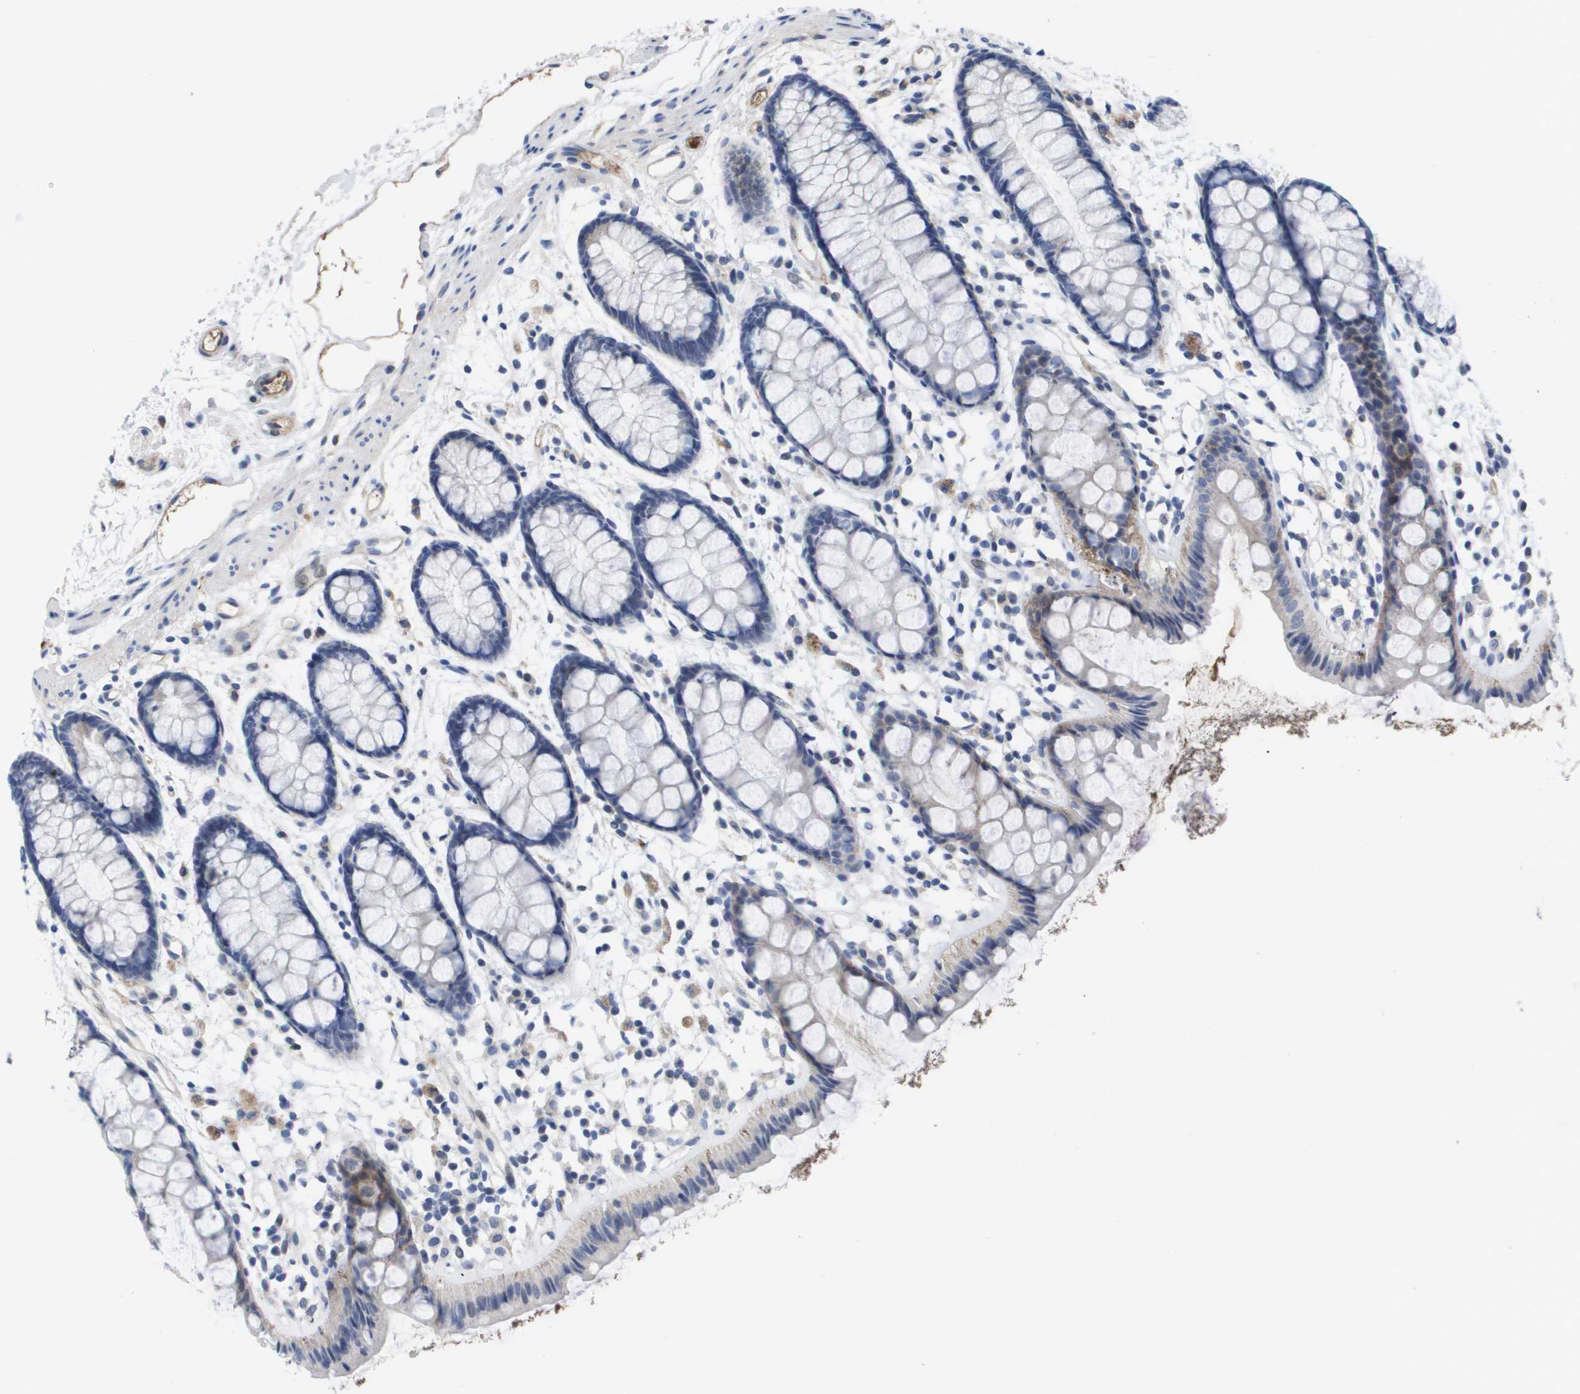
{"staining": {"intensity": "weak", "quantity": "<25%", "location": "cytoplasmic/membranous"}, "tissue": "rectum", "cell_type": "Glandular cells", "image_type": "normal", "snomed": [{"axis": "morphology", "description": "Normal tissue, NOS"}, {"axis": "topography", "description": "Rectum"}], "caption": "The IHC photomicrograph has no significant staining in glandular cells of rectum.", "gene": "SERPINC1", "patient": {"sex": "female", "age": 66}}